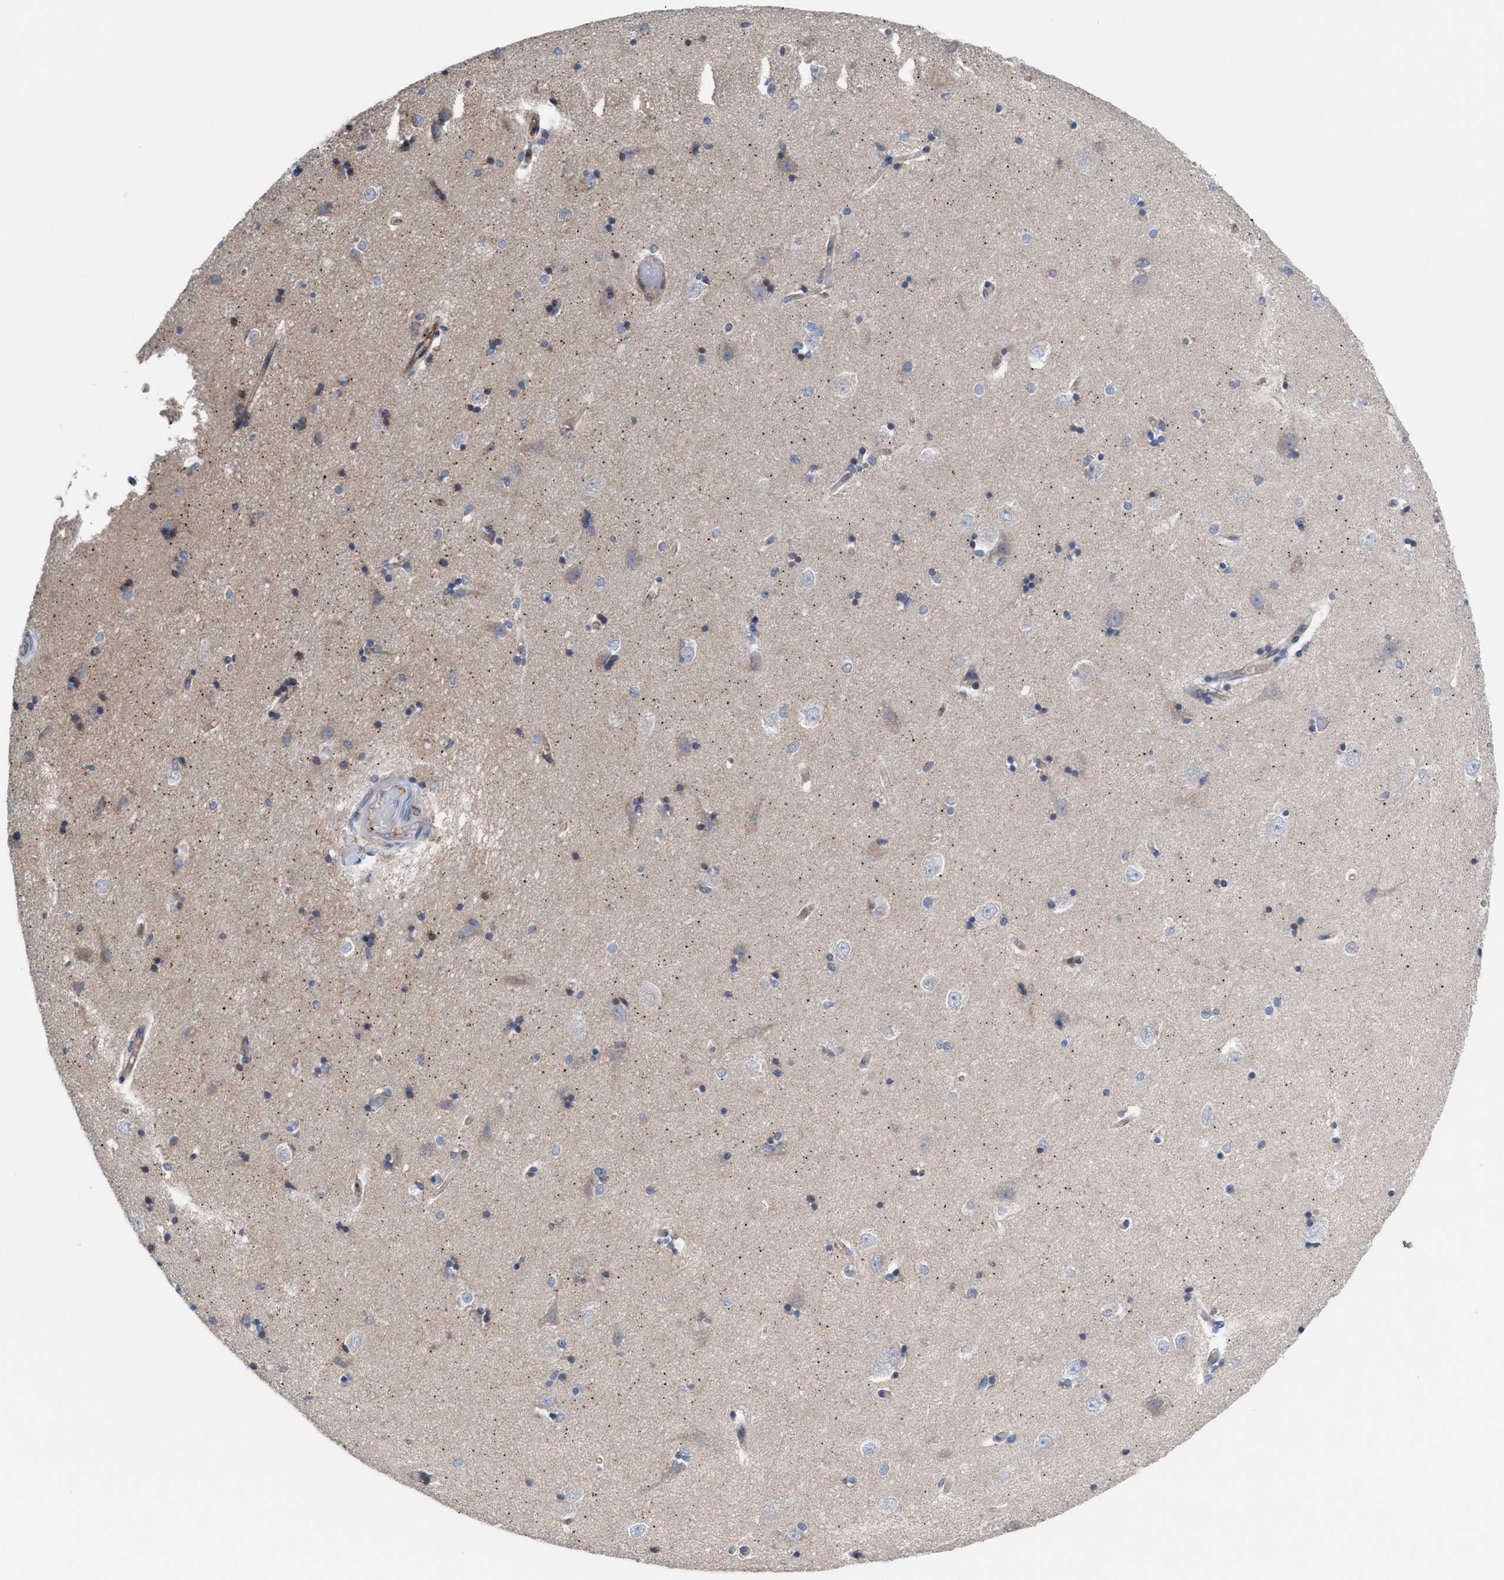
{"staining": {"intensity": "weak", "quantity": "25%-75%", "location": "cytoplasmic/membranous"}, "tissue": "hippocampus", "cell_type": "Glial cells", "image_type": "normal", "snomed": [{"axis": "morphology", "description": "Normal tissue, NOS"}, {"axis": "topography", "description": "Hippocampus"}], "caption": "Human hippocampus stained with a brown dye reveals weak cytoplasmic/membranous positive expression in about 25%-75% of glial cells.", "gene": "NYAP1", "patient": {"sex": "male", "age": 45}}